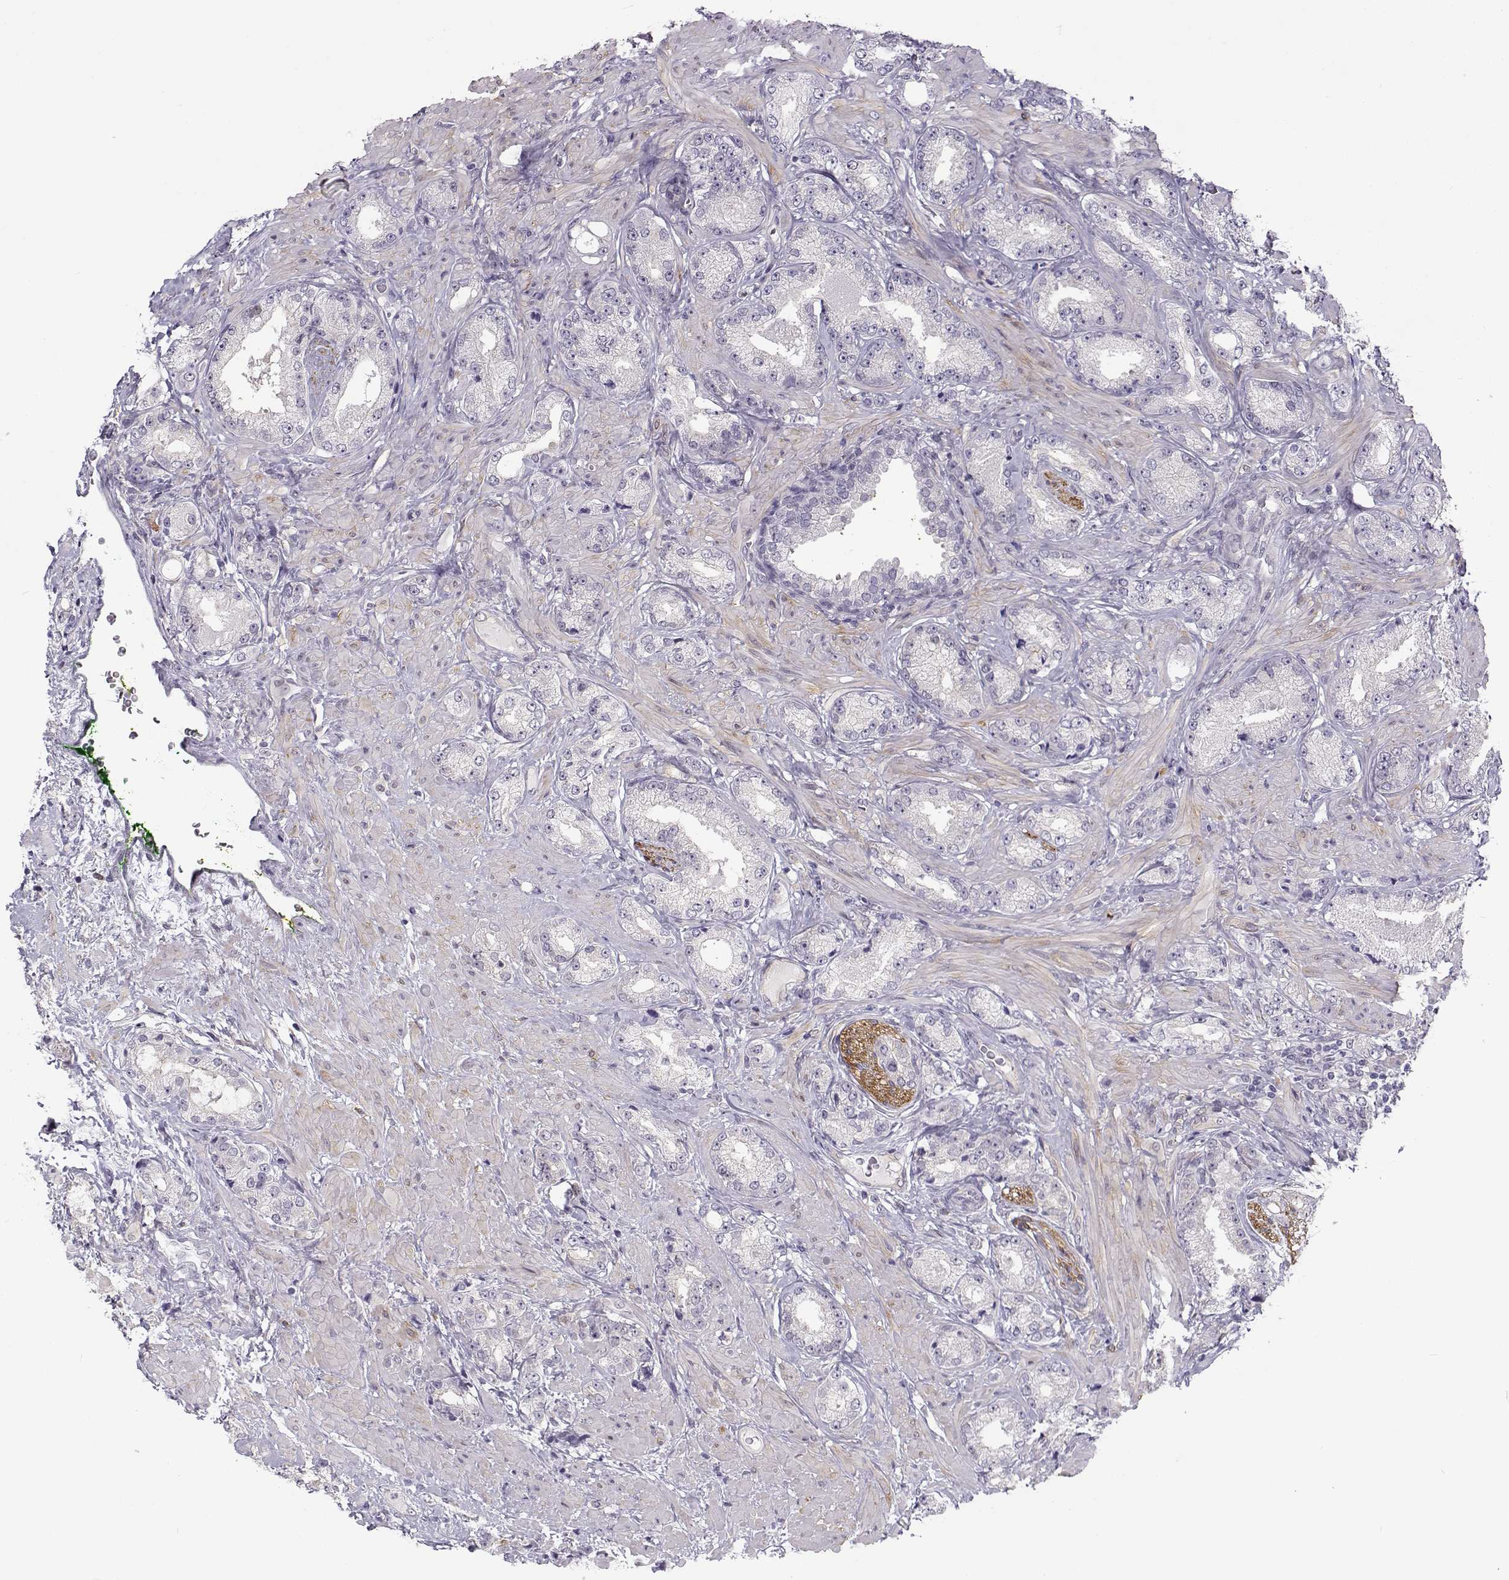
{"staining": {"intensity": "negative", "quantity": "none", "location": "none"}, "tissue": "prostate cancer", "cell_type": "Tumor cells", "image_type": "cancer", "snomed": [{"axis": "morphology", "description": "Adenocarcinoma, Low grade"}, {"axis": "topography", "description": "Prostate"}], "caption": "Human adenocarcinoma (low-grade) (prostate) stained for a protein using IHC displays no expression in tumor cells.", "gene": "BACH1", "patient": {"sex": "male", "age": 68}}